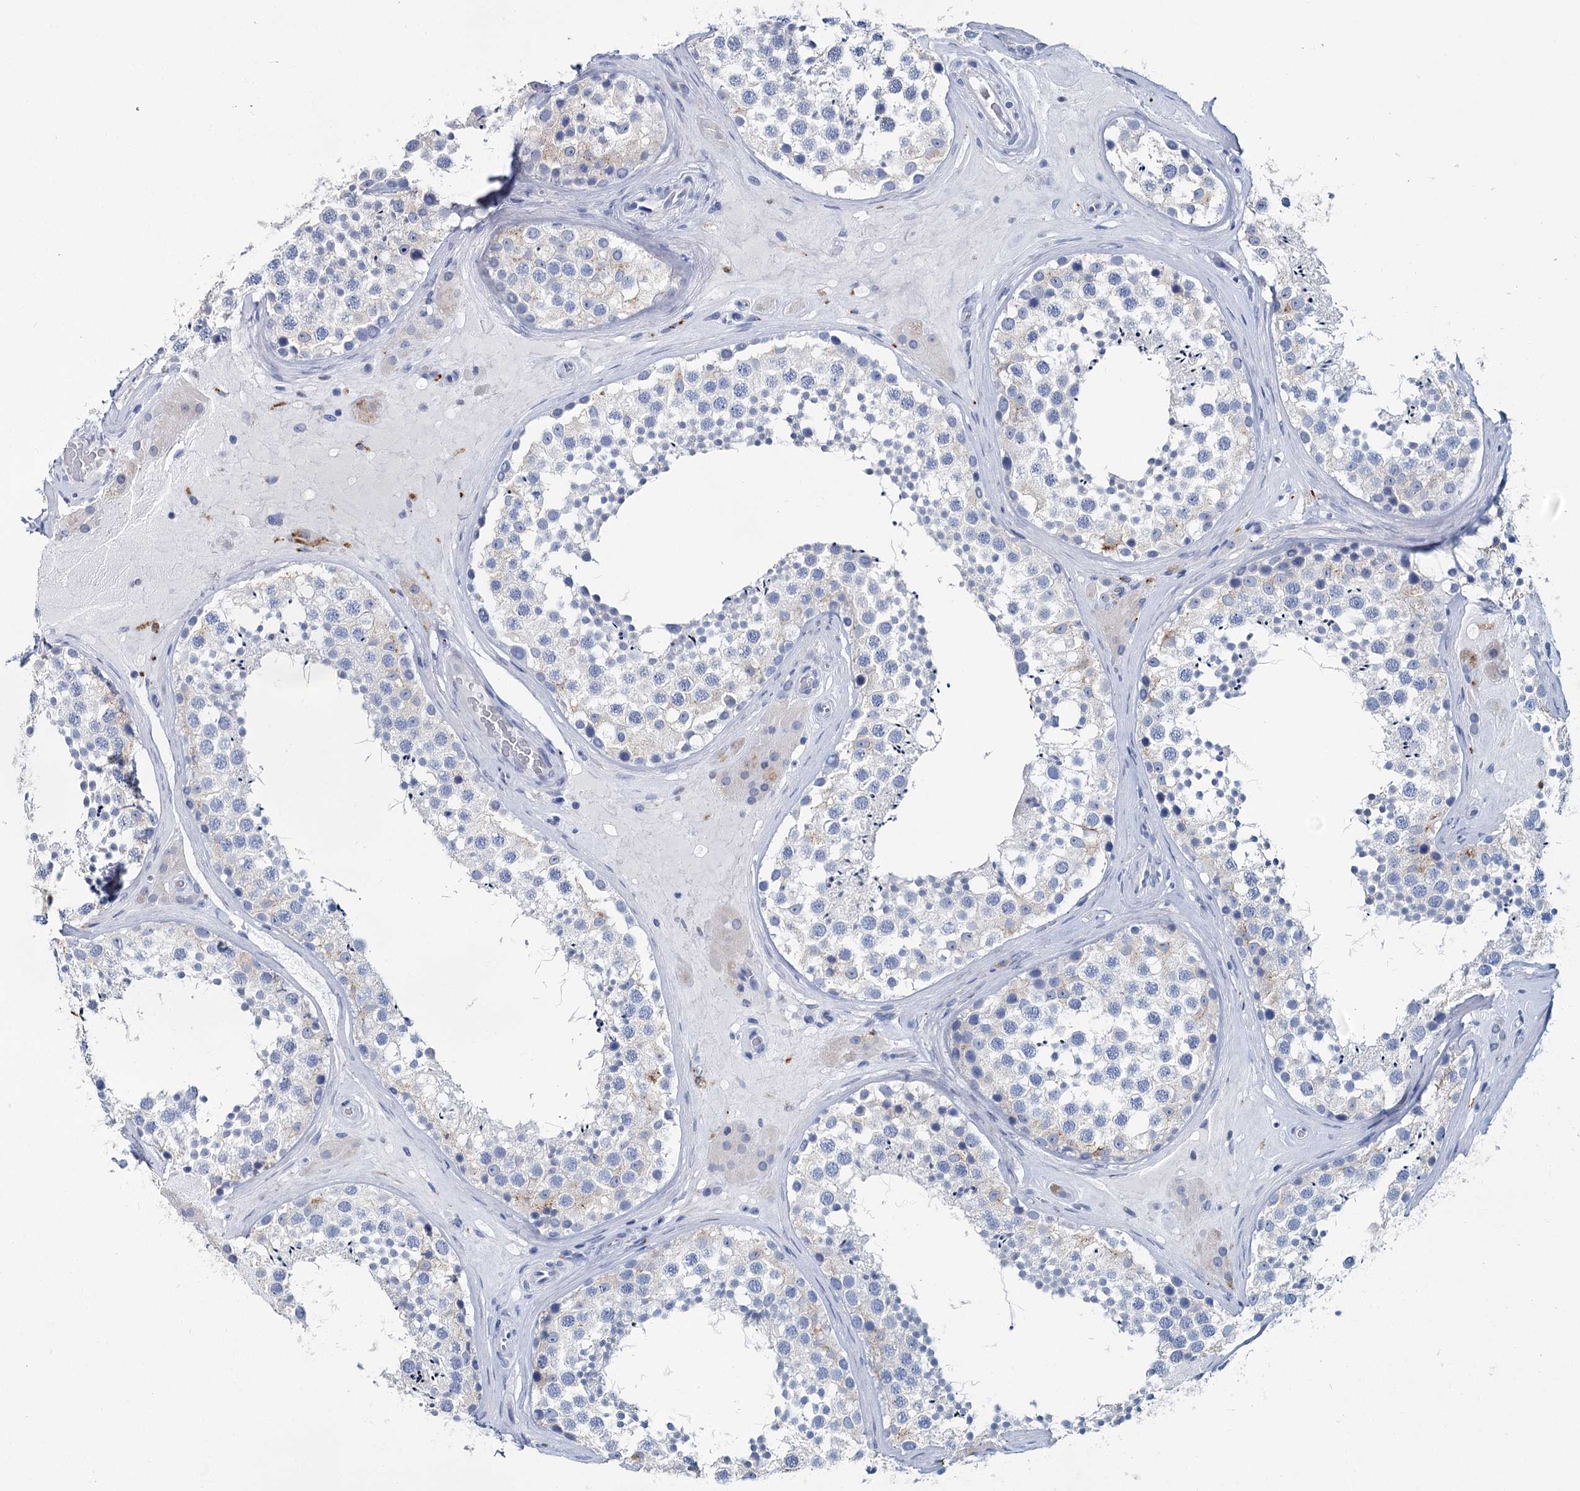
{"staining": {"intensity": "weak", "quantity": "<25%", "location": "cytoplasmic/membranous"}, "tissue": "testis", "cell_type": "Cells in seminiferous ducts", "image_type": "normal", "snomed": [{"axis": "morphology", "description": "Normal tissue, NOS"}, {"axis": "topography", "description": "Testis"}], "caption": "Cells in seminiferous ducts show no significant positivity in benign testis. (Brightfield microscopy of DAB (3,3'-diaminobenzidine) immunohistochemistry at high magnification).", "gene": "METTL7B", "patient": {"sex": "male", "age": 46}}